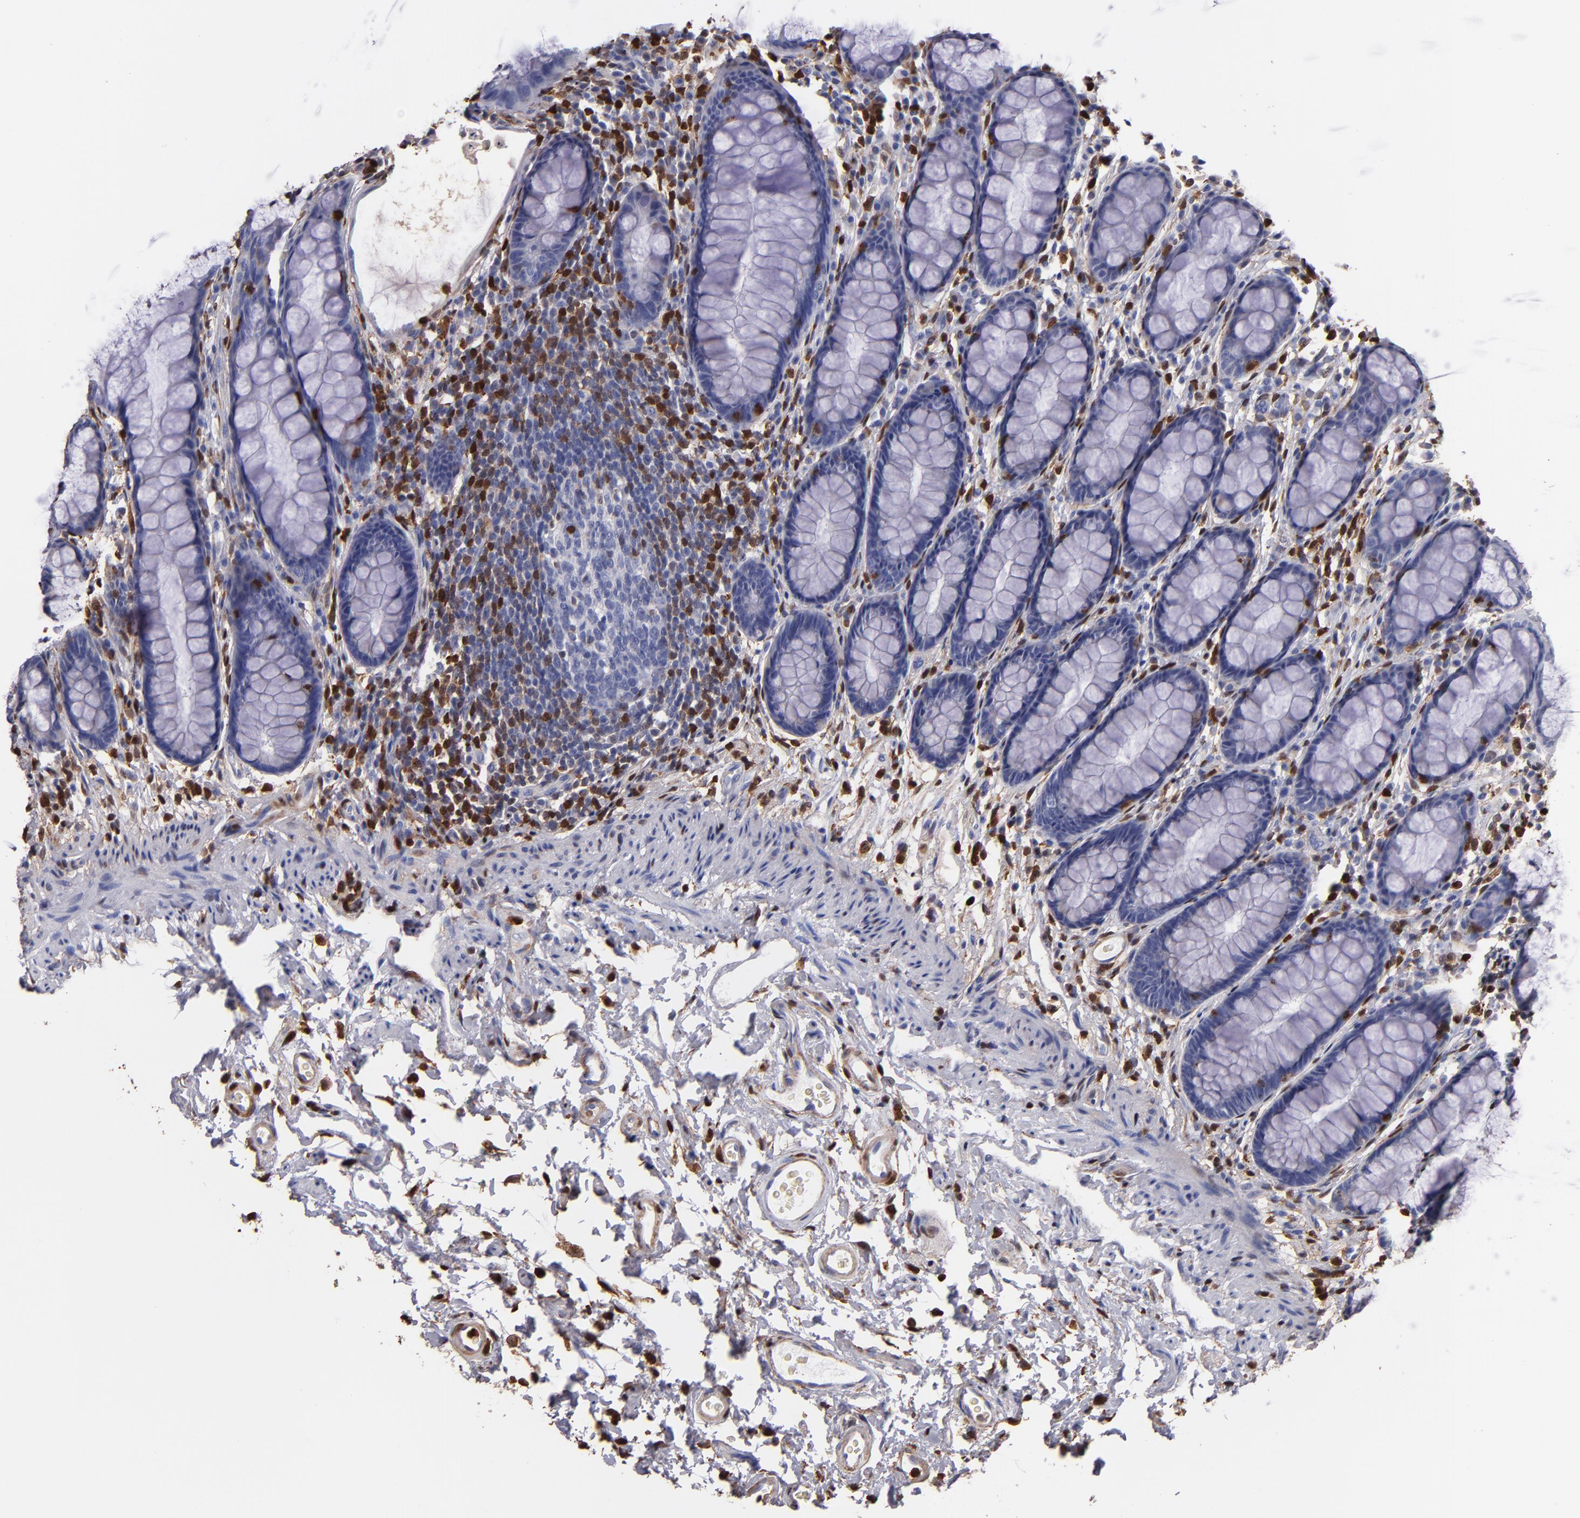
{"staining": {"intensity": "negative", "quantity": "none", "location": "none"}, "tissue": "rectum", "cell_type": "Glandular cells", "image_type": "normal", "snomed": [{"axis": "morphology", "description": "Normal tissue, NOS"}, {"axis": "topography", "description": "Rectum"}], "caption": "The image shows no significant staining in glandular cells of rectum.", "gene": "S100A4", "patient": {"sex": "male", "age": 92}}